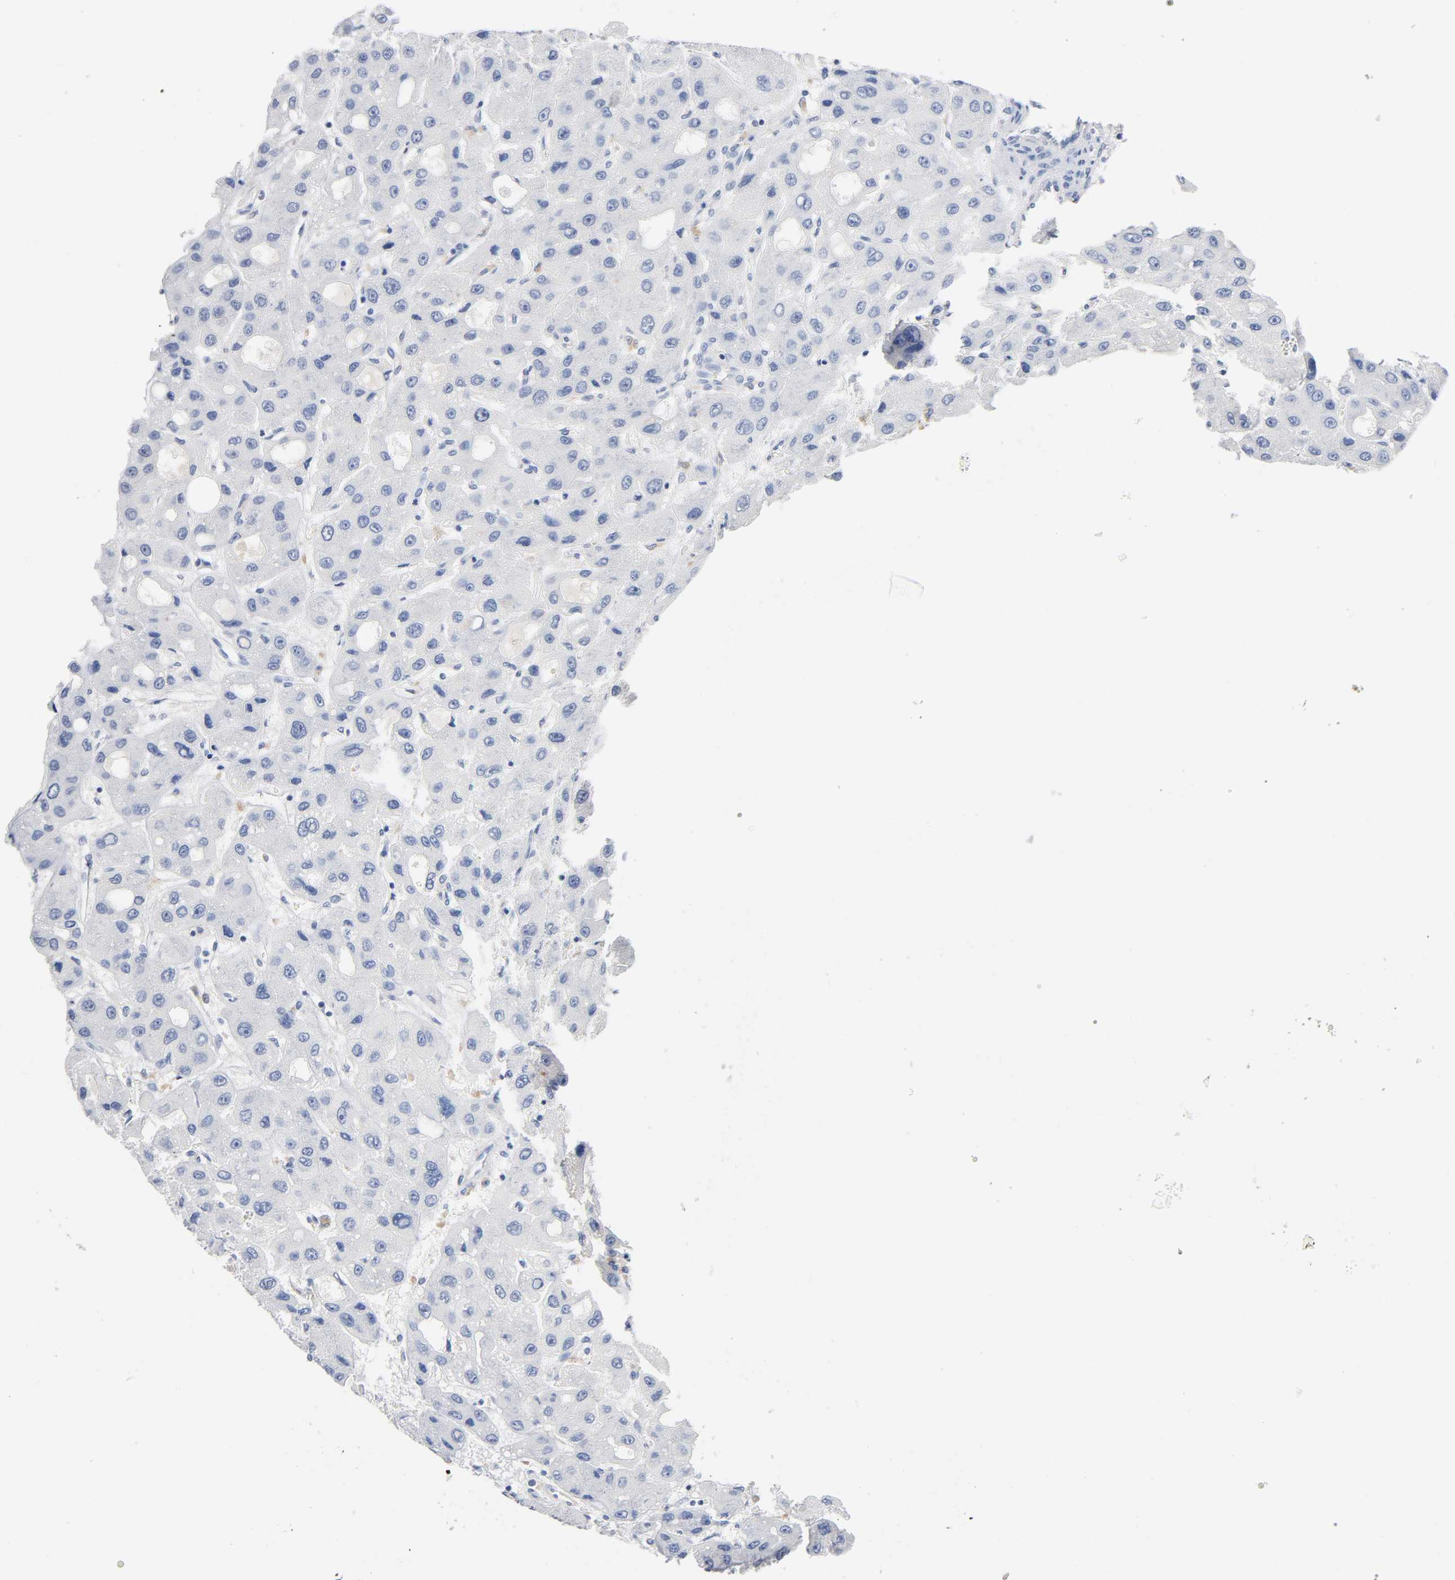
{"staining": {"intensity": "negative", "quantity": "none", "location": "none"}, "tissue": "liver cancer", "cell_type": "Tumor cells", "image_type": "cancer", "snomed": [{"axis": "morphology", "description": "Carcinoma, Hepatocellular, NOS"}, {"axis": "topography", "description": "Liver"}], "caption": "IHC histopathology image of hepatocellular carcinoma (liver) stained for a protein (brown), which reveals no expression in tumor cells. (DAB (3,3'-diaminobenzidine) immunohistochemistry with hematoxylin counter stain).", "gene": "MALT1", "patient": {"sex": "male", "age": 55}}